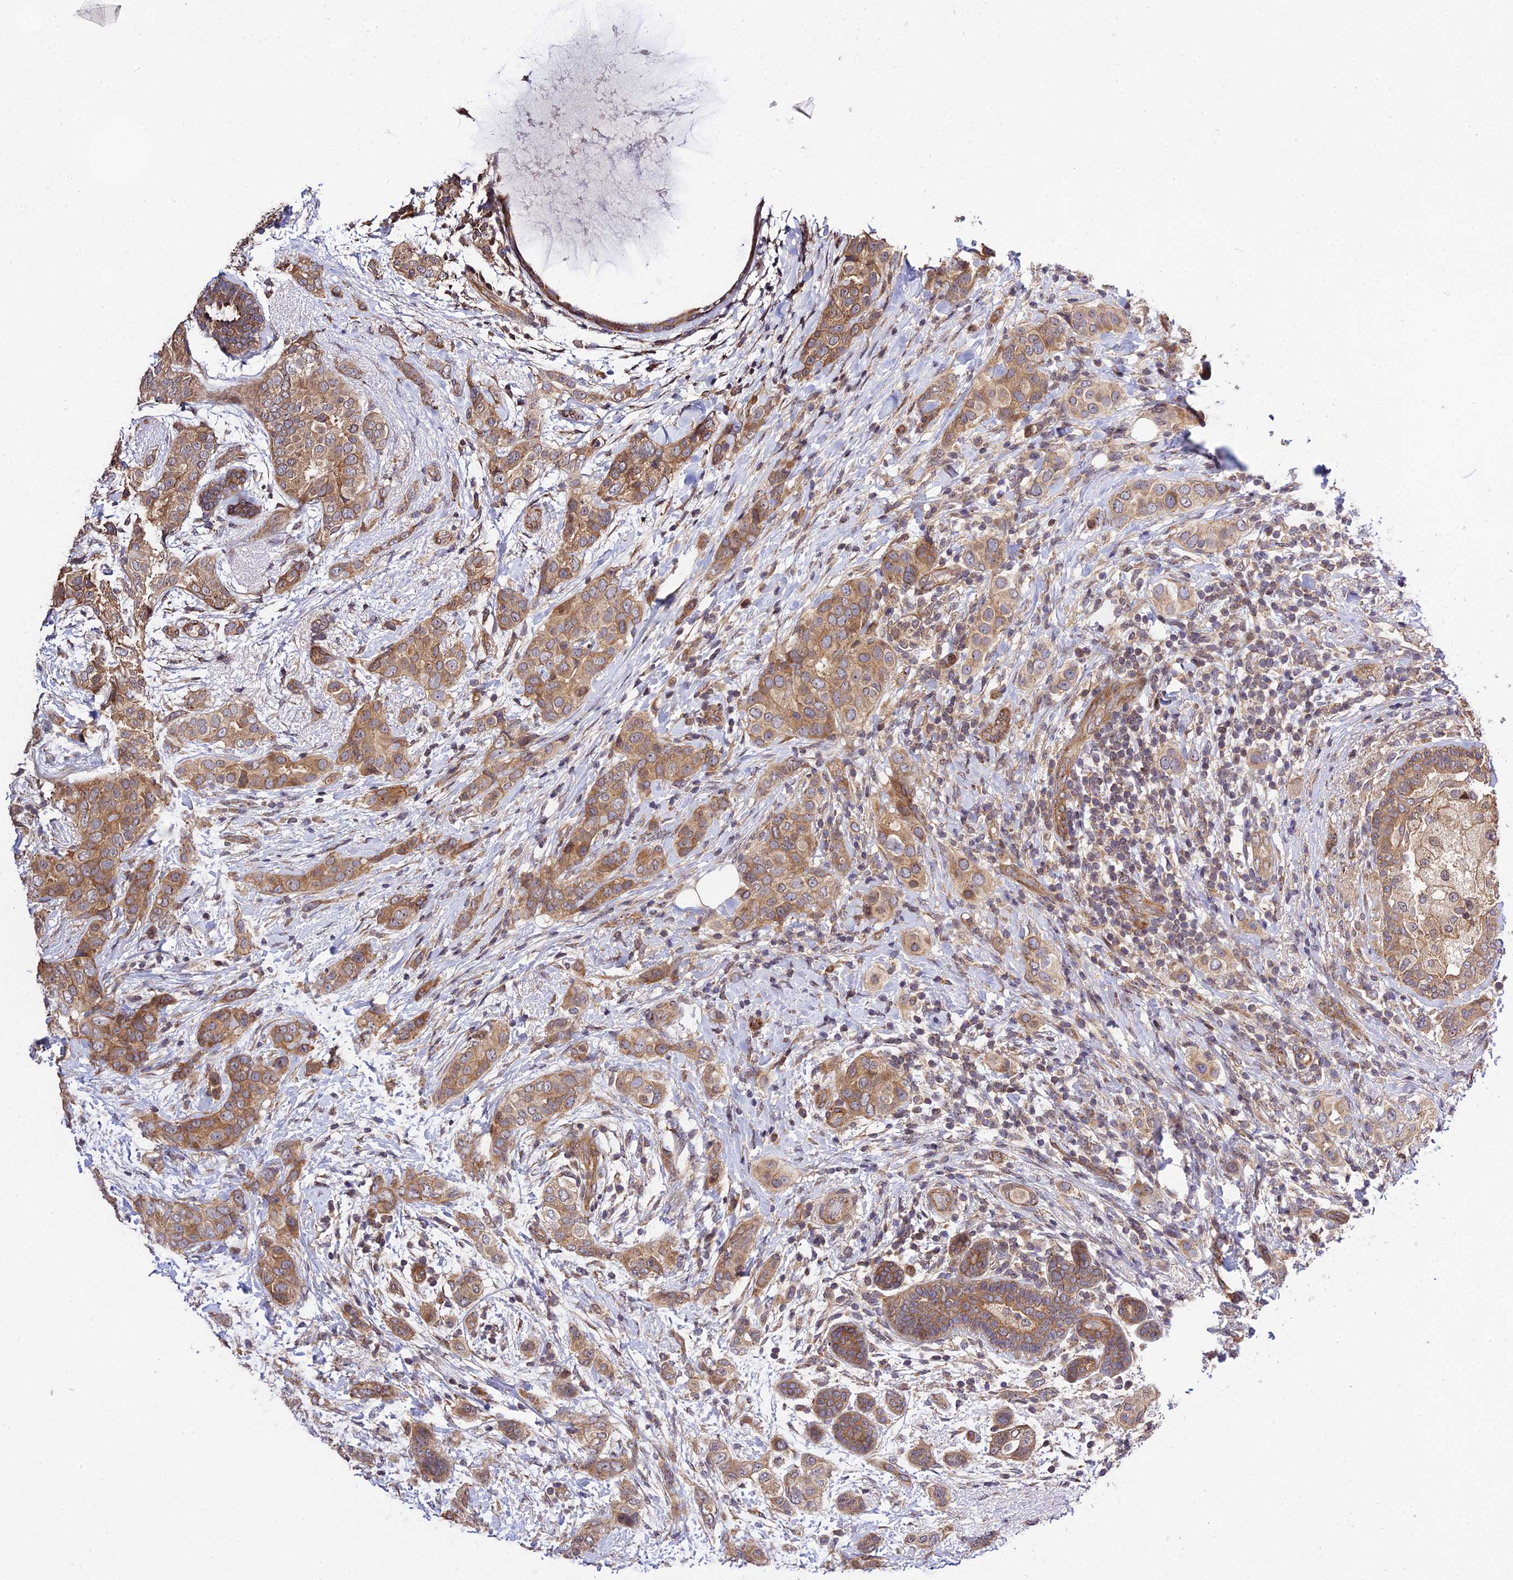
{"staining": {"intensity": "moderate", "quantity": ">75%", "location": "cytoplasmic/membranous"}, "tissue": "breast cancer", "cell_type": "Tumor cells", "image_type": "cancer", "snomed": [{"axis": "morphology", "description": "Lobular carcinoma"}, {"axis": "topography", "description": "Breast"}], "caption": "Brown immunohistochemical staining in human breast lobular carcinoma displays moderate cytoplasmic/membranous positivity in about >75% of tumor cells.", "gene": "SMG6", "patient": {"sex": "female", "age": 51}}